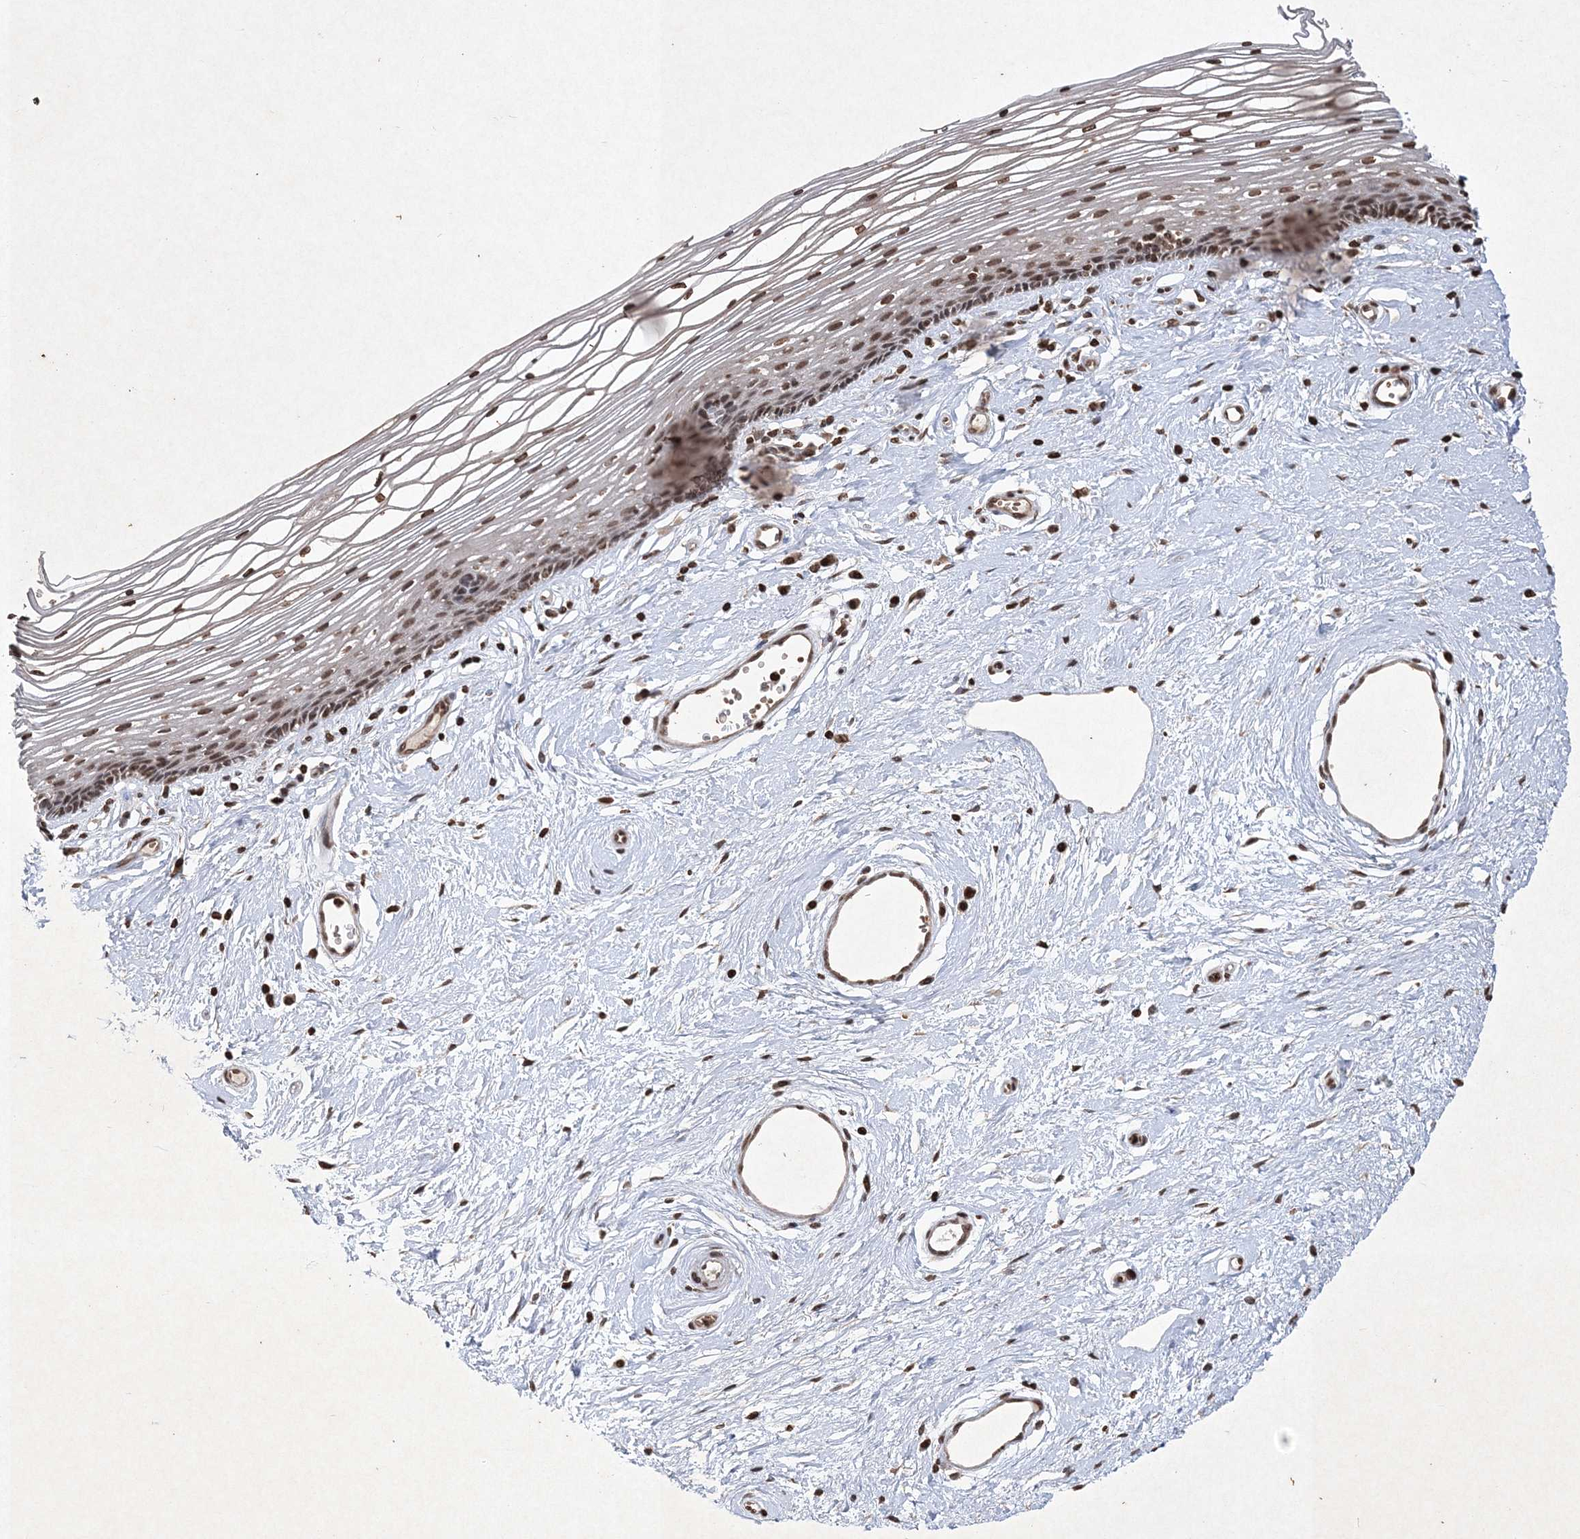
{"staining": {"intensity": "moderate", "quantity": ">75%", "location": "nuclear"}, "tissue": "vagina", "cell_type": "Squamous epithelial cells", "image_type": "normal", "snomed": [{"axis": "morphology", "description": "Normal tissue, NOS"}, {"axis": "topography", "description": "Vagina"}], "caption": "Moderate nuclear protein staining is identified in approximately >75% of squamous epithelial cells in vagina.", "gene": "NEDD9", "patient": {"sex": "female", "age": 46}}